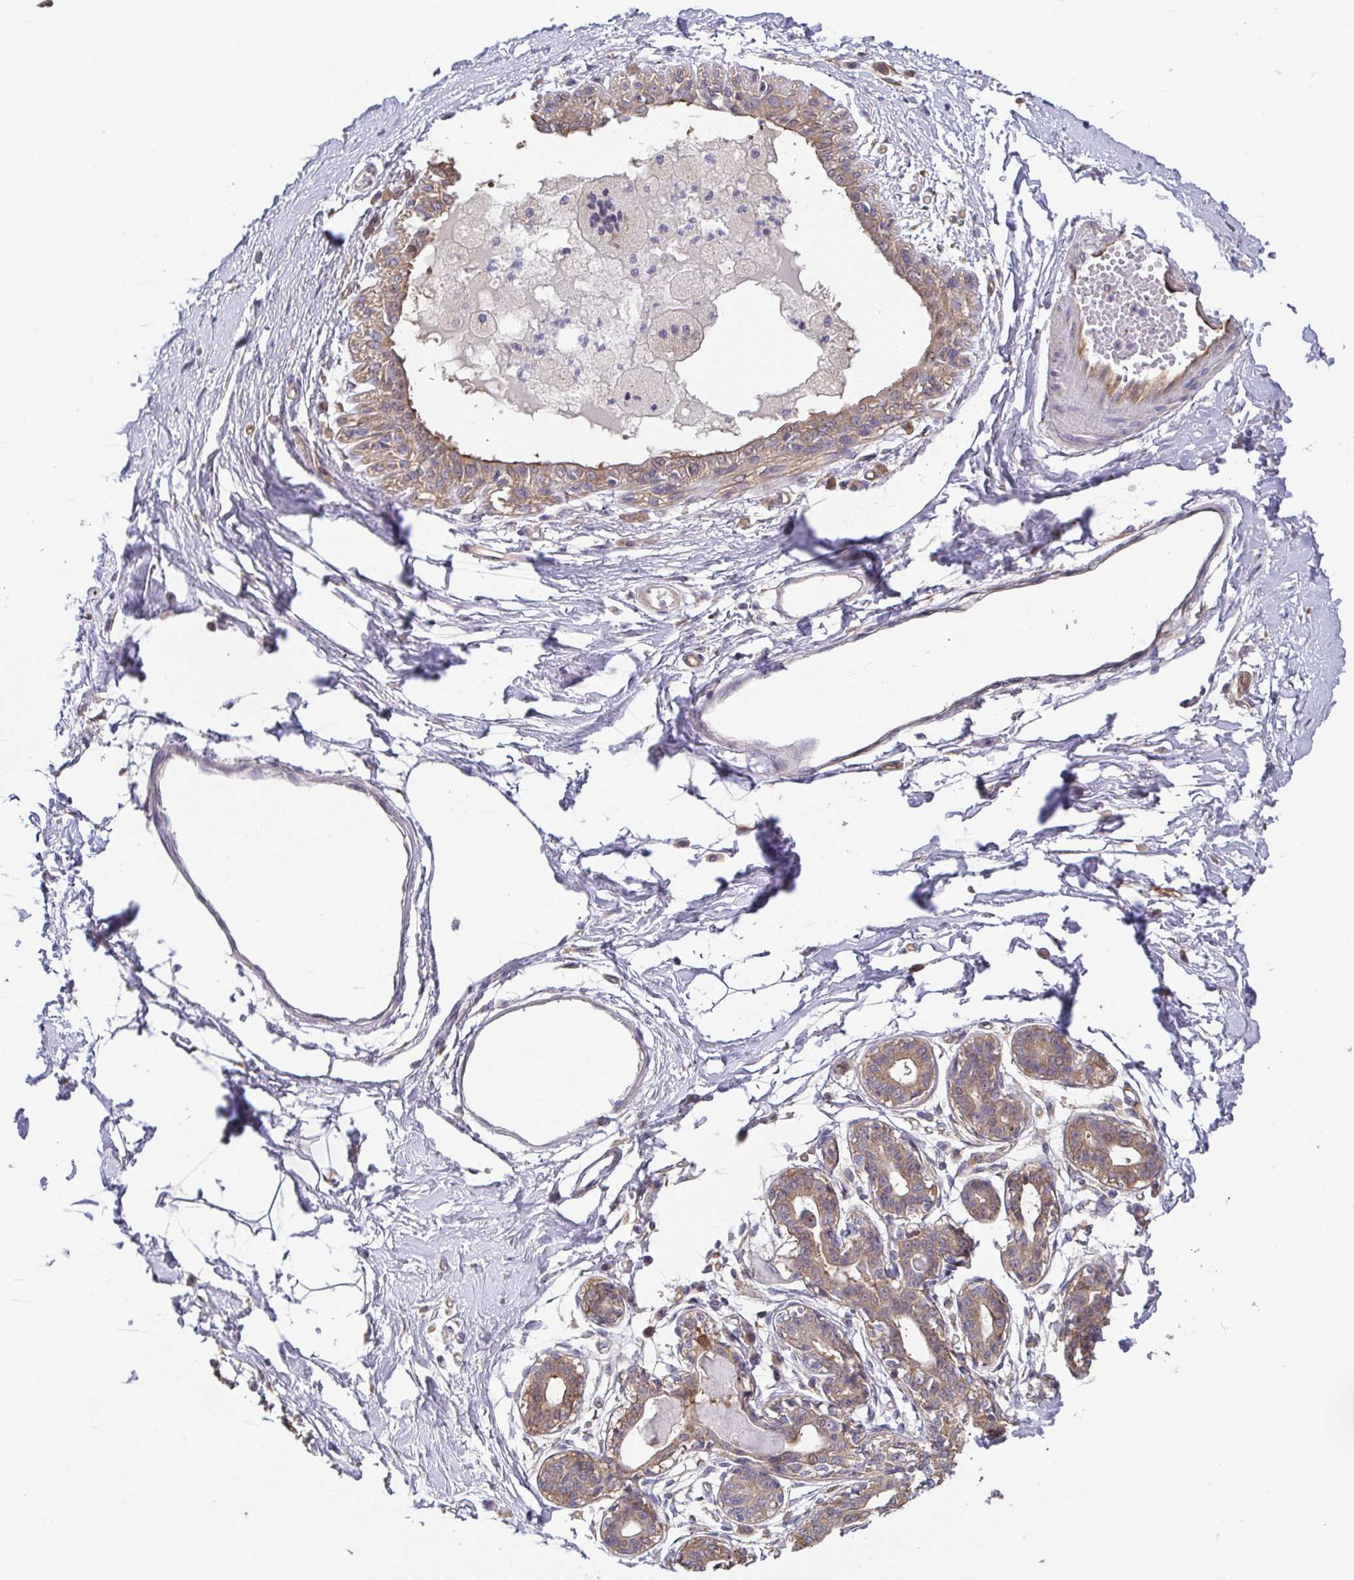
{"staining": {"intensity": "negative", "quantity": "none", "location": "none"}, "tissue": "breast", "cell_type": "Adipocytes", "image_type": "normal", "snomed": [{"axis": "morphology", "description": "Normal tissue, NOS"}, {"axis": "topography", "description": "Breast"}], "caption": "Immunohistochemistry micrograph of normal human breast stained for a protein (brown), which demonstrates no positivity in adipocytes.", "gene": "EIF3D", "patient": {"sex": "female", "age": 45}}